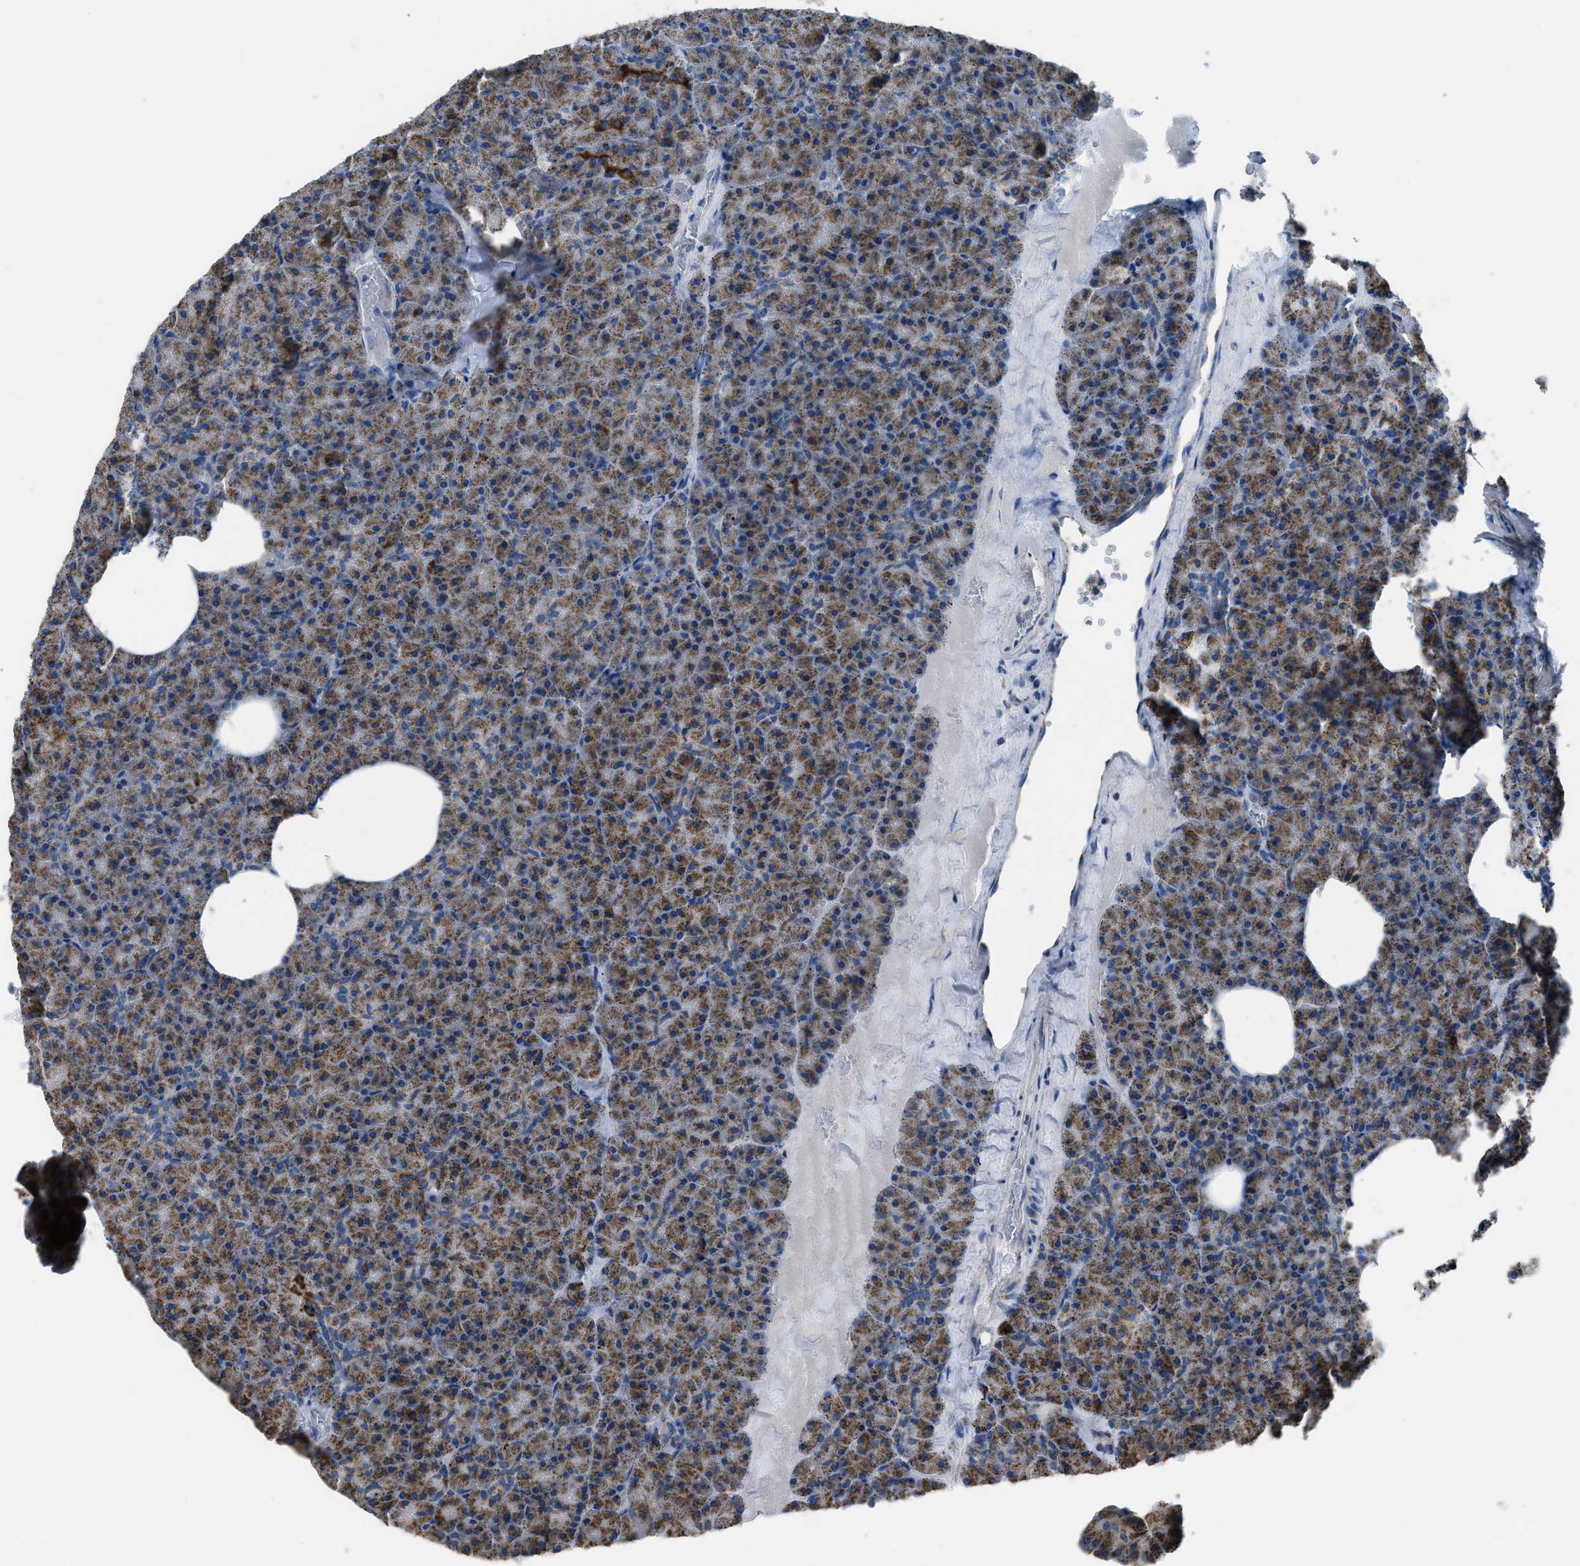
{"staining": {"intensity": "strong", "quantity": ">75%", "location": "cytoplasmic/membranous"}, "tissue": "pancreas", "cell_type": "Exocrine glandular cells", "image_type": "normal", "snomed": [{"axis": "morphology", "description": "Normal tissue, NOS"}, {"axis": "morphology", "description": "Carcinoid, malignant, NOS"}, {"axis": "topography", "description": "Pancreas"}], "caption": "Immunohistochemistry staining of benign pancreas, which displays high levels of strong cytoplasmic/membranous staining in approximately >75% of exocrine glandular cells indicating strong cytoplasmic/membranous protein expression. The staining was performed using DAB (3,3'-diaminobenzidine) (brown) for protein detection and nuclei were counterstained in hematoxylin (blue).", "gene": "ETFB", "patient": {"sex": "female", "age": 35}}